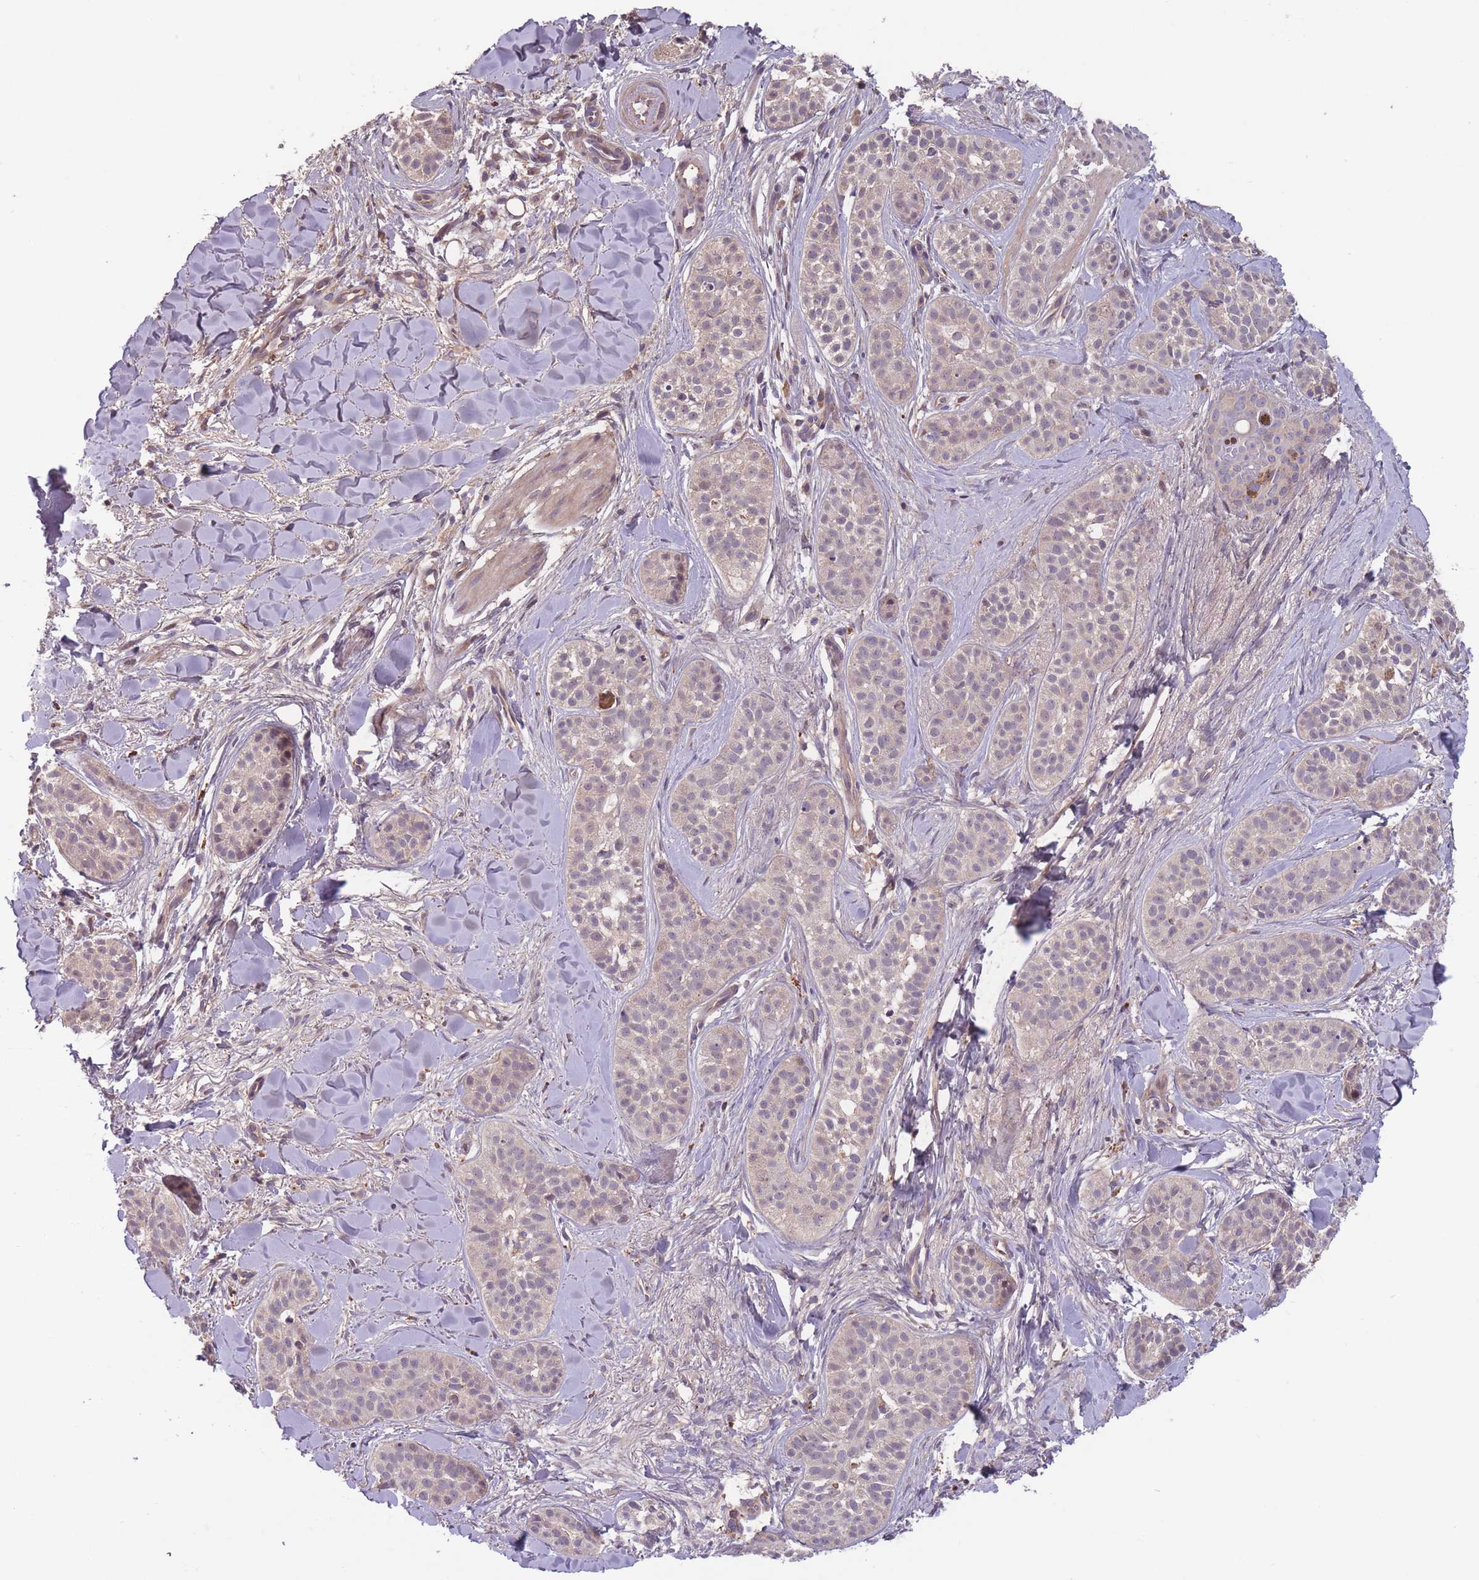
{"staining": {"intensity": "negative", "quantity": "none", "location": "none"}, "tissue": "skin cancer", "cell_type": "Tumor cells", "image_type": "cancer", "snomed": [{"axis": "morphology", "description": "Basal cell carcinoma"}, {"axis": "topography", "description": "Skin"}], "caption": "Human skin cancer stained for a protein using immunohistochemistry shows no positivity in tumor cells.", "gene": "ITPKC", "patient": {"sex": "male", "age": 52}}